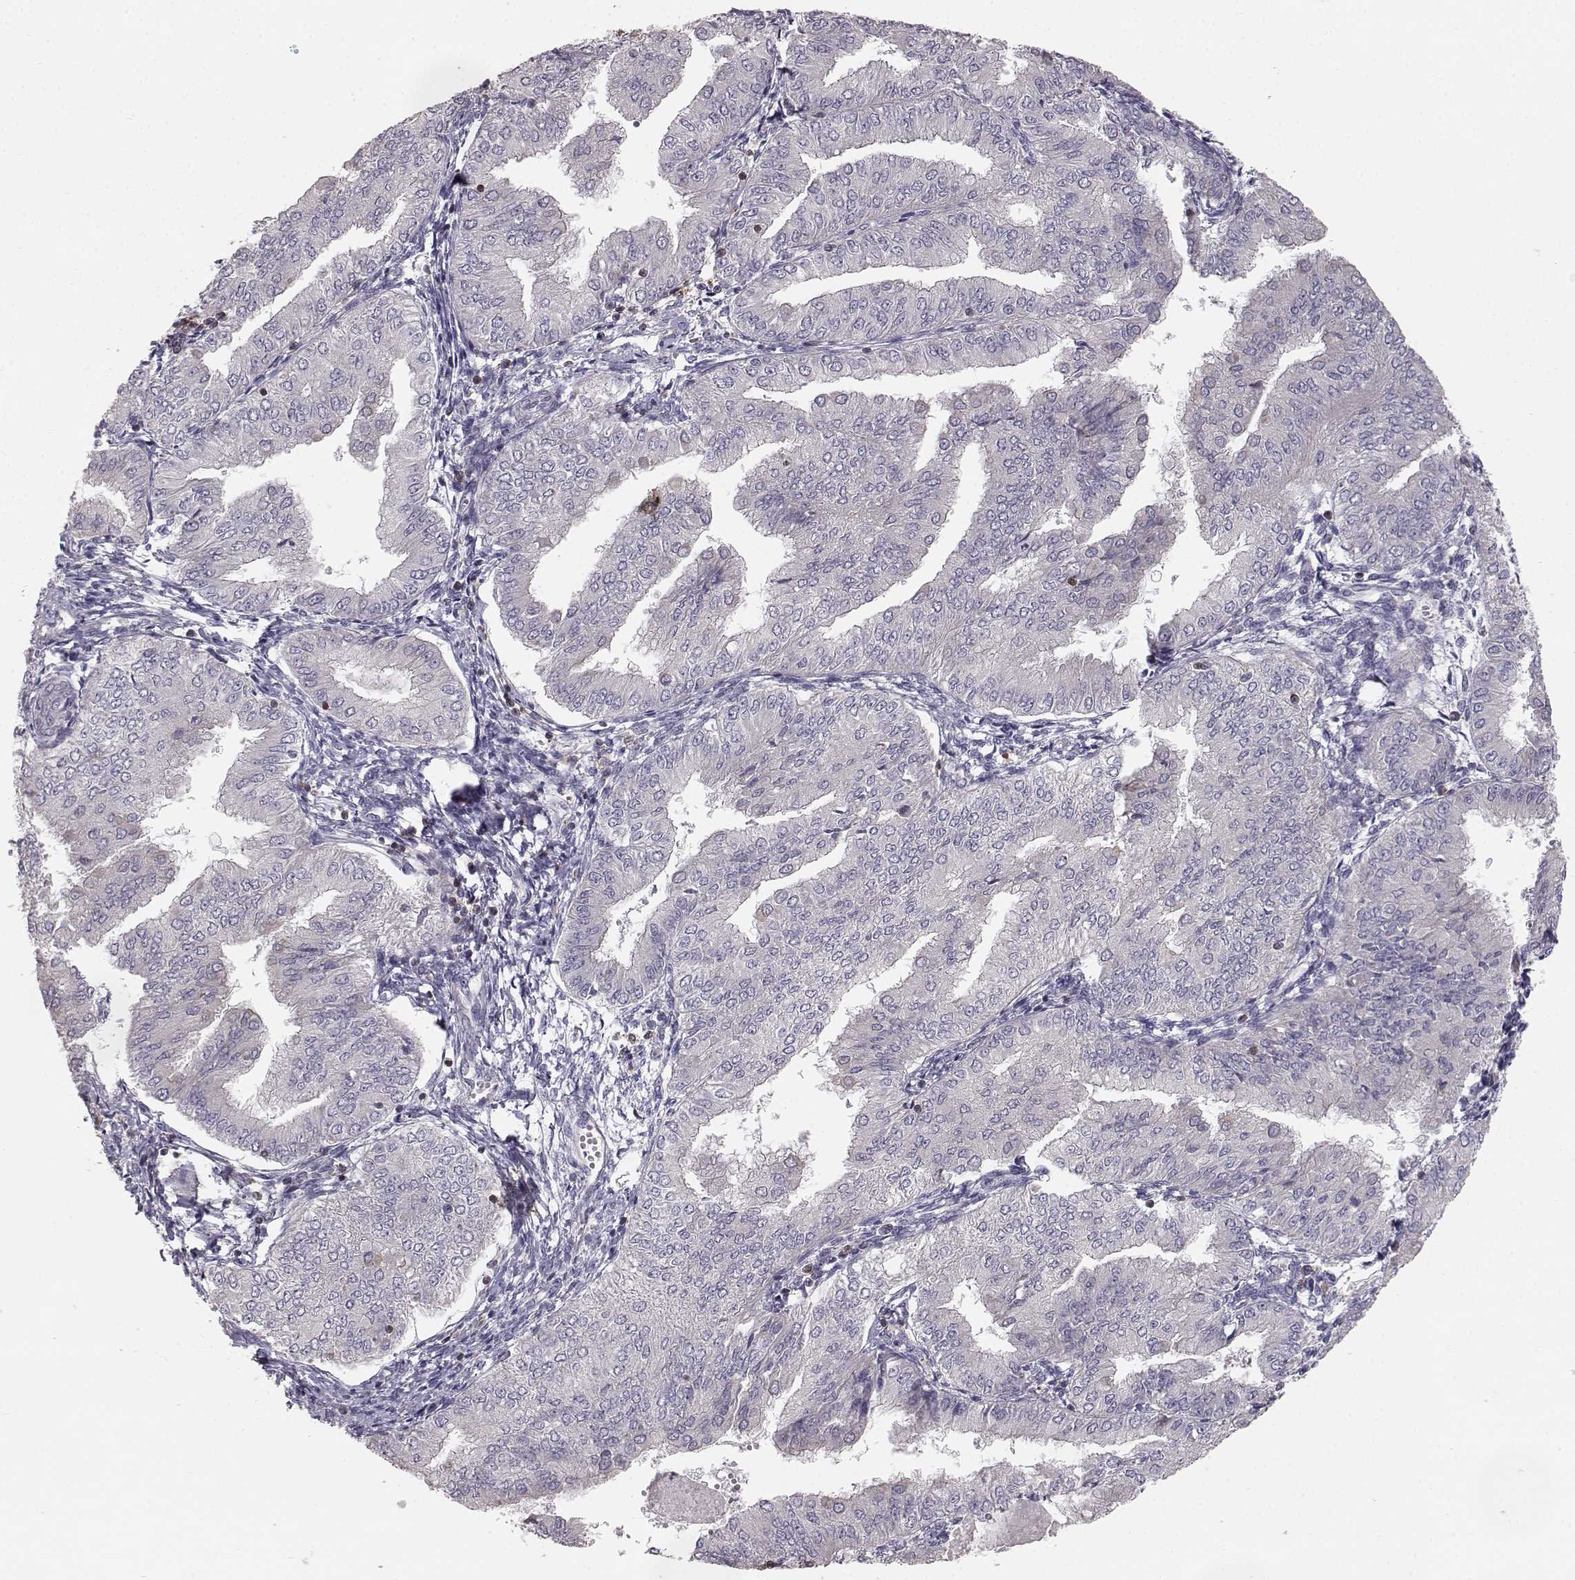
{"staining": {"intensity": "negative", "quantity": "none", "location": "none"}, "tissue": "endometrial cancer", "cell_type": "Tumor cells", "image_type": "cancer", "snomed": [{"axis": "morphology", "description": "Adenocarcinoma, NOS"}, {"axis": "topography", "description": "Endometrium"}], "caption": "IHC histopathology image of endometrial cancer stained for a protein (brown), which shows no staining in tumor cells.", "gene": "GRAP2", "patient": {"sex": "female", "age": 53}}